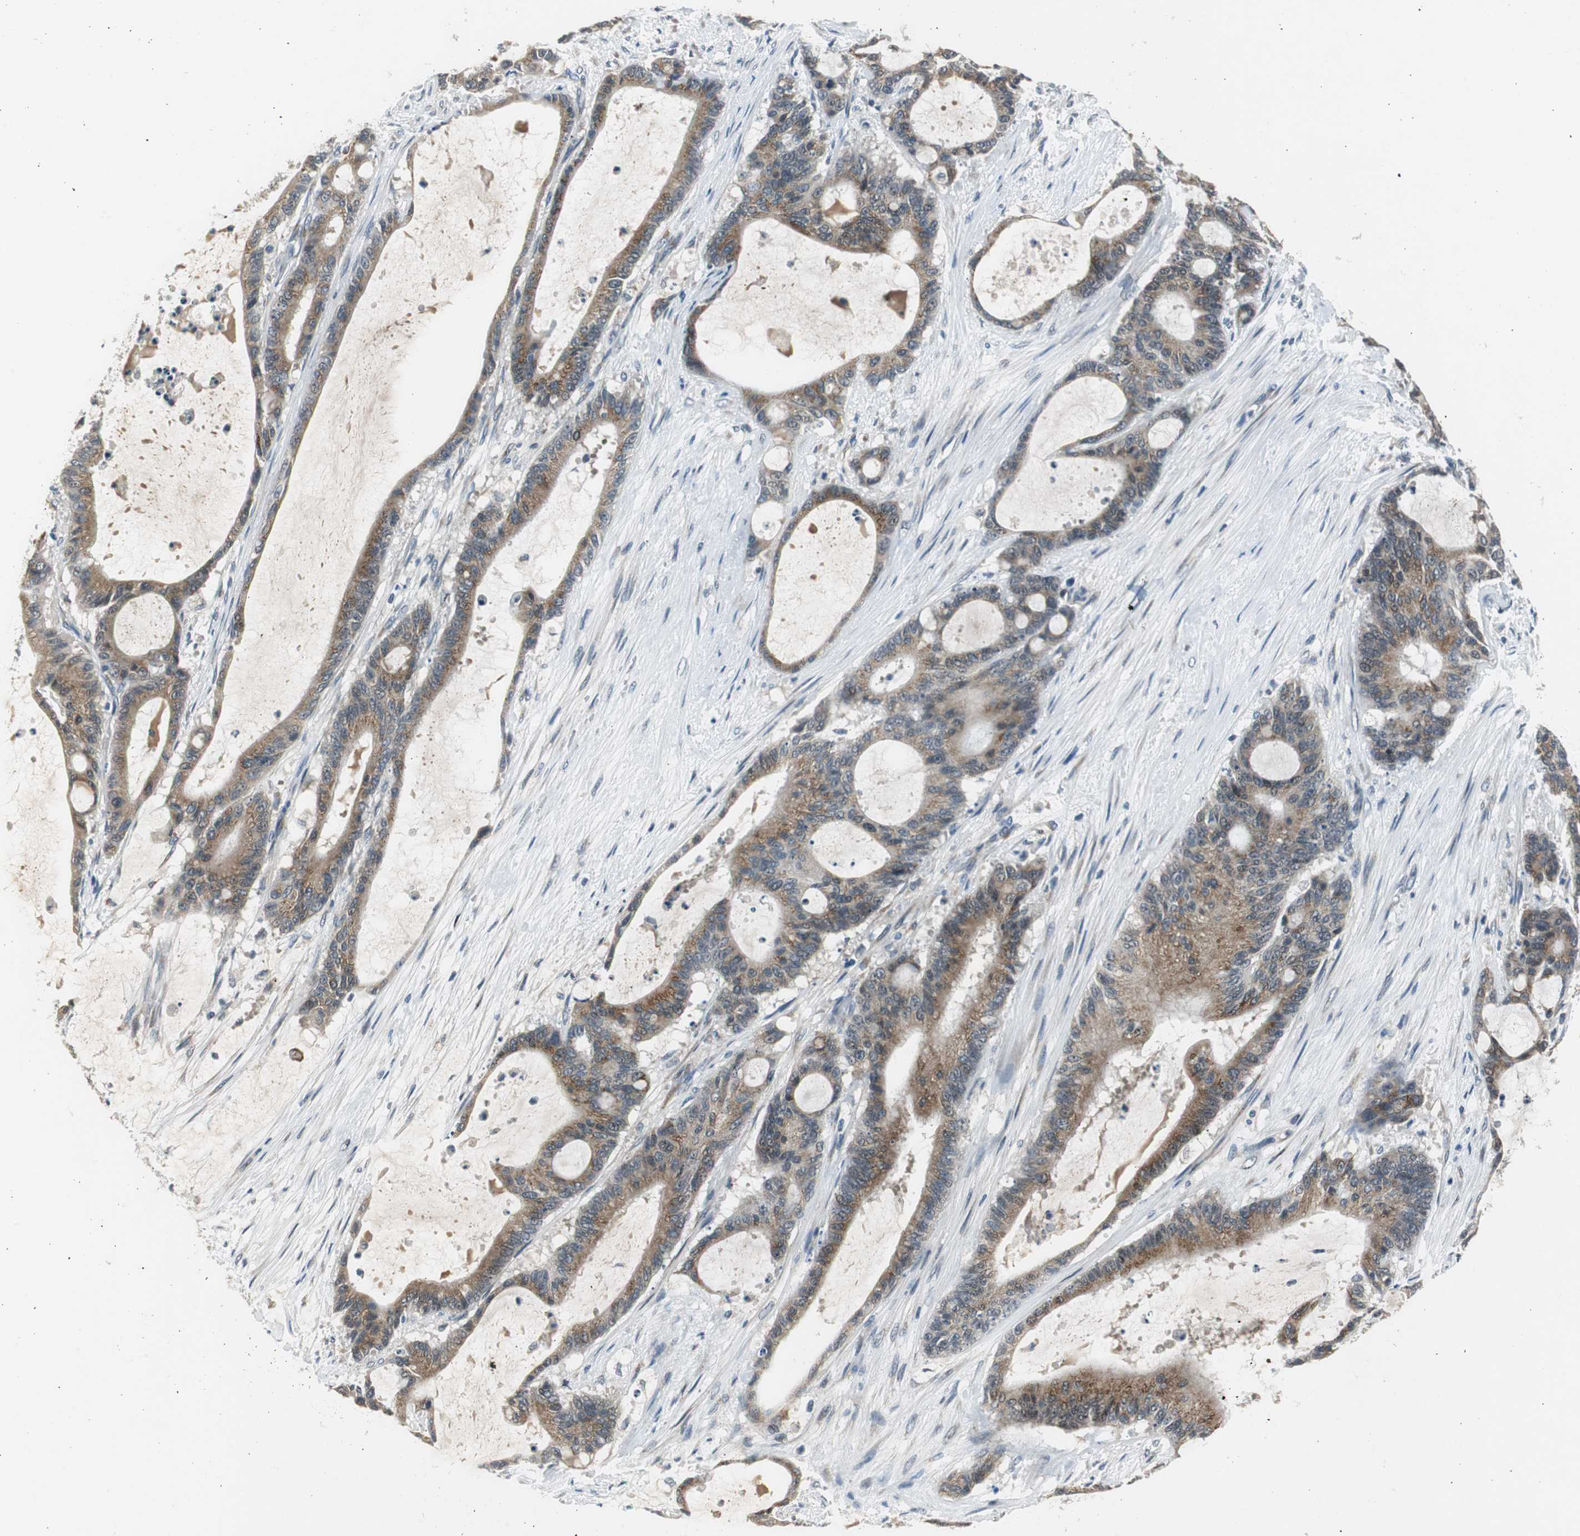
{"staining": {"intensity": "weak", "quantity": ">75%", "location": "cytoplasmic/membranous"}, "tissue": "liver cancer", "cell_type": "Tumor cells", "image_type": "cancer", "snomed": [{"axis": "morphology", "description": "Cholangiocarcinoma"}, {"axis": "topography", "description": "Liver"}], "caption": "Liver cancer stained with DAB (3,3'-diaminobenzidine) IHC exhibits low levels of weak cytoplasmic/membranous staining in approximately >75% of tumor cells.", "gene": "PLAA", "patient": {"sex": "female", "age": 73}}